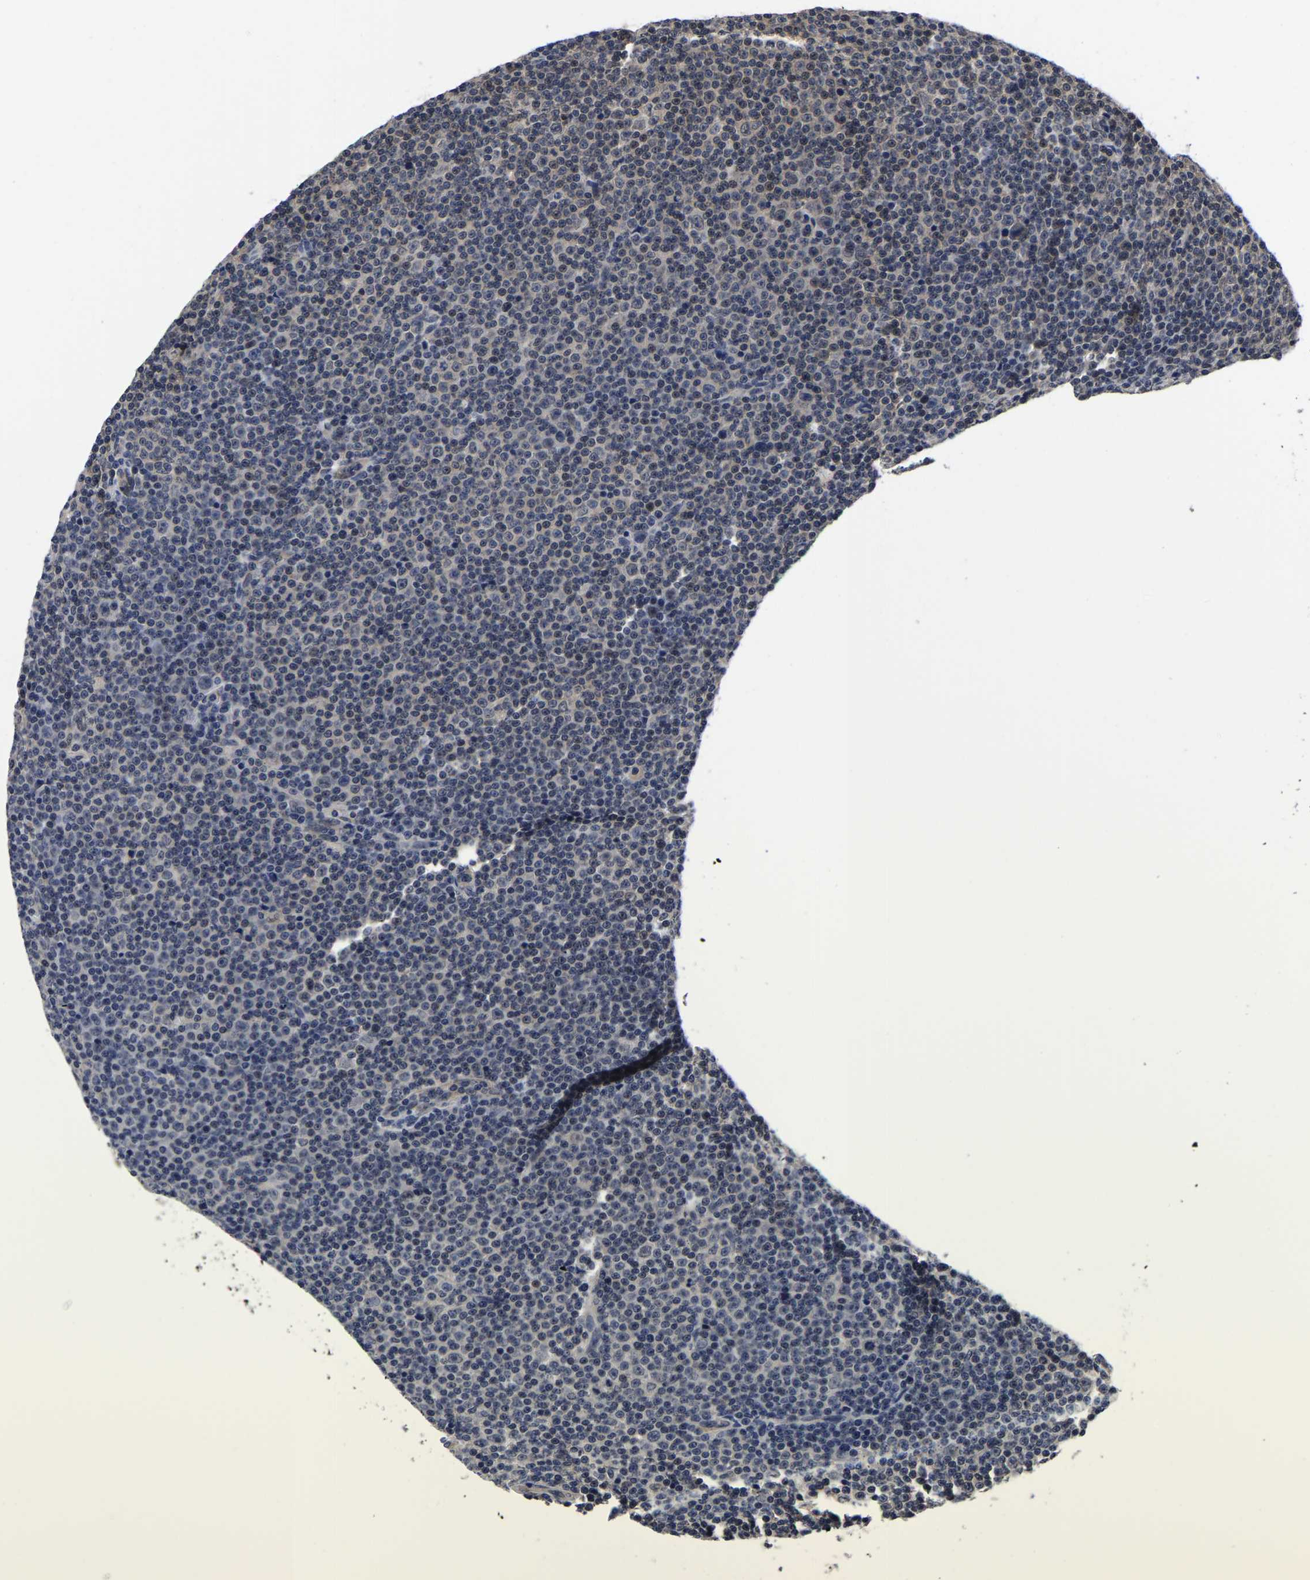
{"staining": {"intensity": "moderate", "quantity": "<25%", "location": "nuclear"}, "tissue": "lymphoma", "cell_type": "Tumor cells", "image_type": "cancer", "snomed": [{"axis": "morphology", "description": "Malignant lymphoma, non-Hodgkin's type, Low grade"}, {"axis": "topography", "description": "Lymph node"}], "caption": "This image reveals immunohistochemistry (IHC) staining of human lymphoma, with low moderate nuclear staining in about <25% of tumor cells.", "gene": "MCOLN2", "patient": {"sex": "female", "age": 67}}